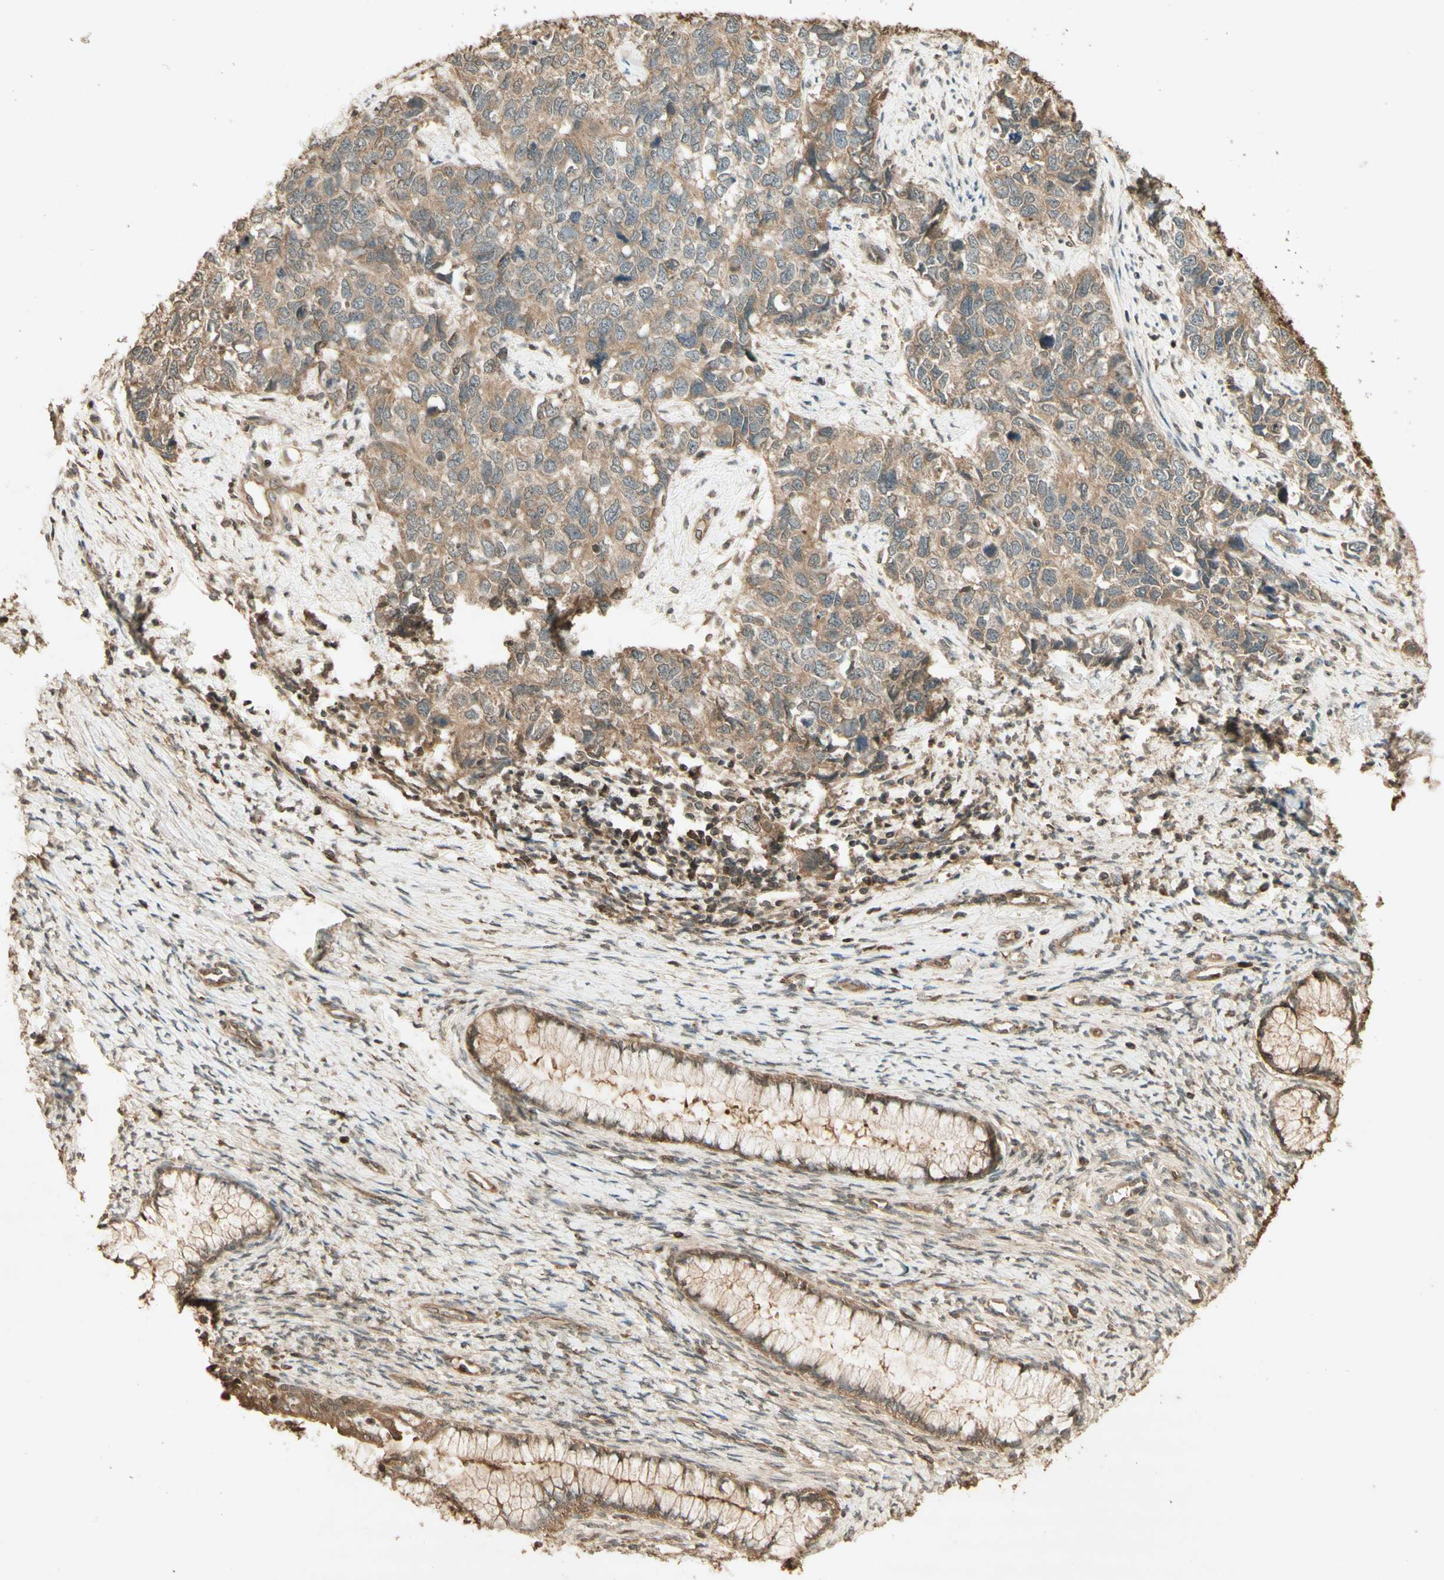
{"staining": {"intensity": "moderate", "quantity": ">75%", "location": "cytoplasmic/membranous"}, "tissue": "cervical cancer", "cell_type": "Tumor cells", "image_type": "cancer", "snomed": [{"axis": "morphology", "description": "Squamous cell carcinoma, NOS"}, {"axis": "topography", "description": "Cervix"}], "caption": "Protein expression by immunohistochemistry displays moderate cytoplasmic/membranous expression in approximately >75% of tumor cells in cervical squamous cell carcinoma. (Stains: DAB in brown, nuclei in blue, Microscopy: brightfield microscopy at high magnification).", "gene": "SMAD9", "patient": {"sex": "female", "age": 63}}